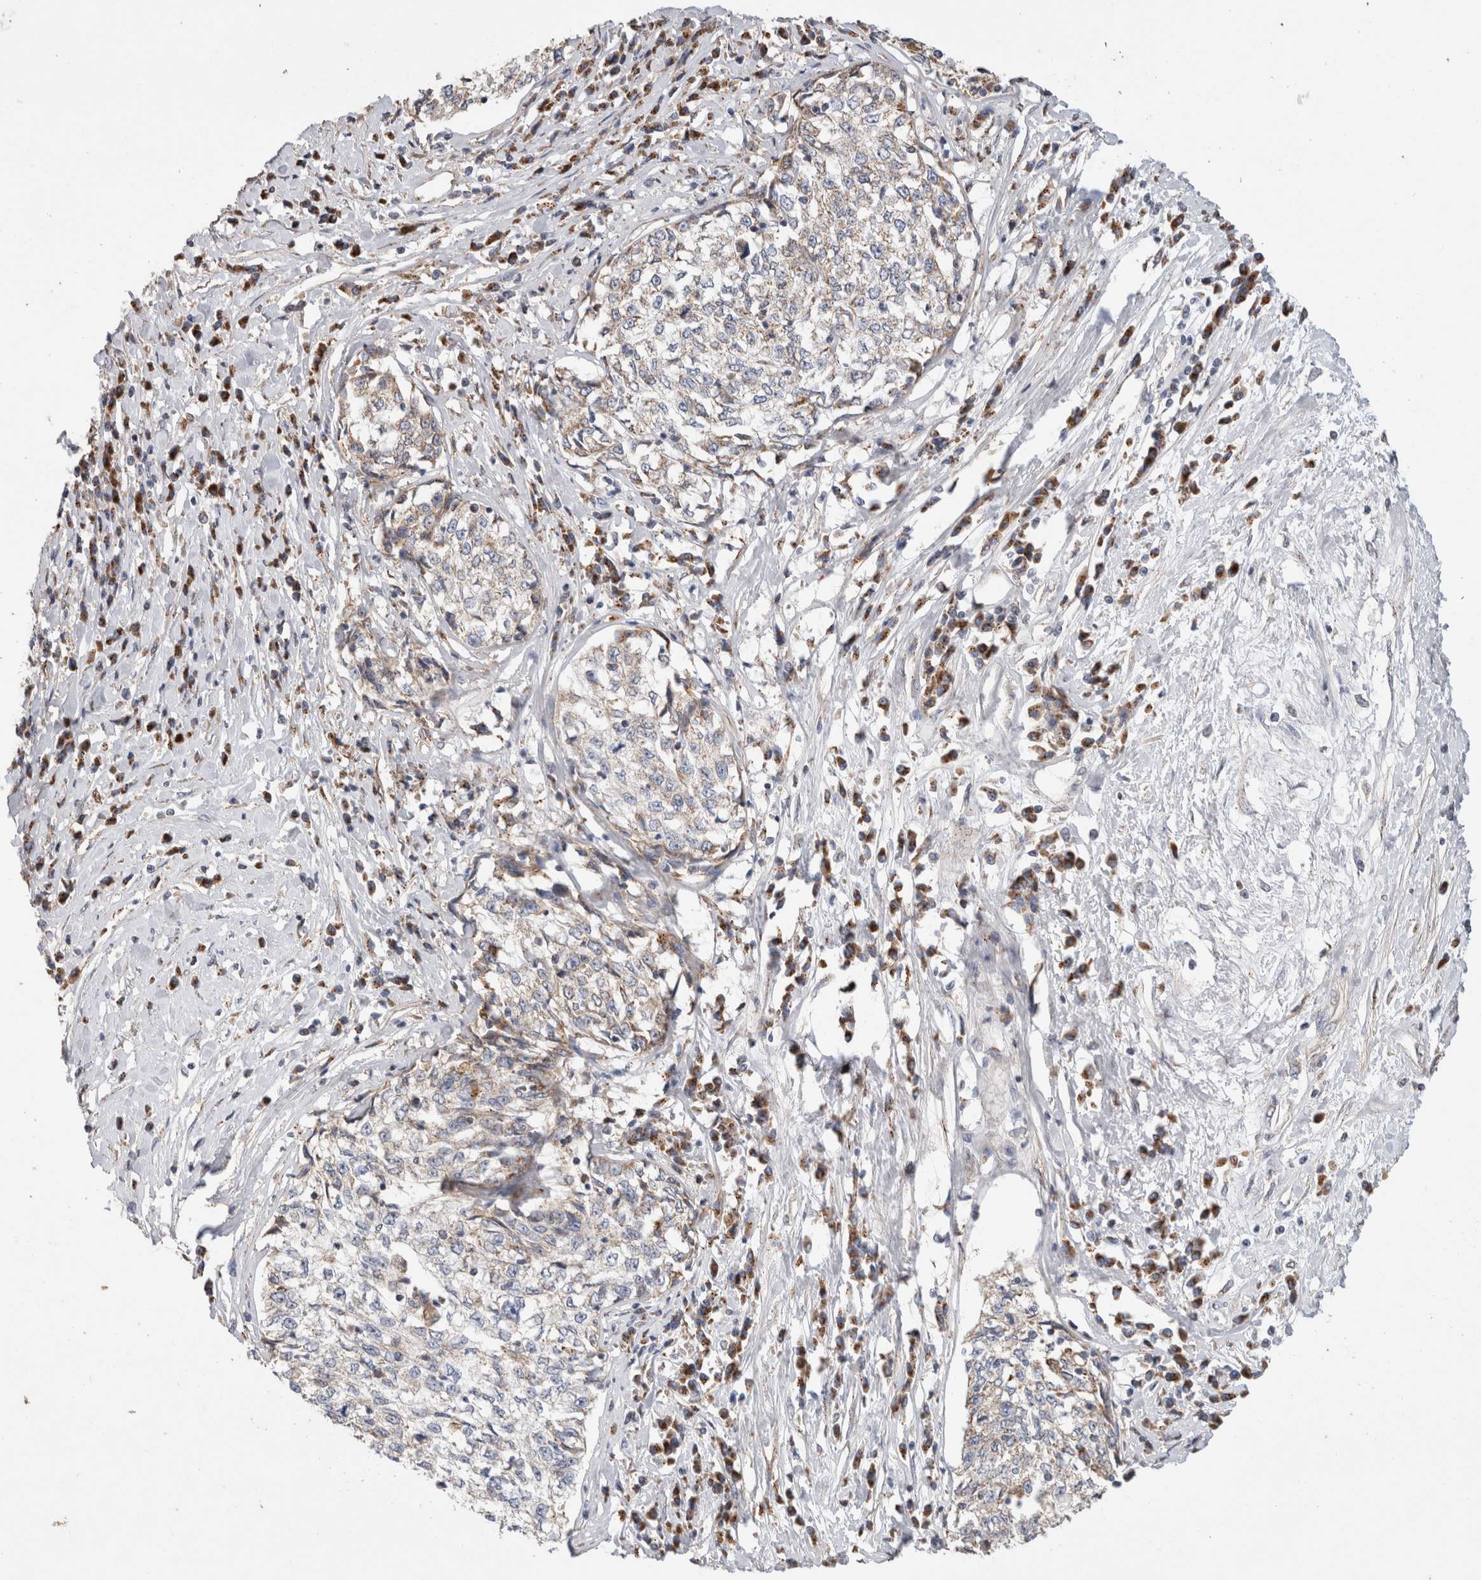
{"staining": {"intensity": "weak", "quantity": "25%-75%", "location": "cytoplasmic/membranous"}, "tissue": "cervical cancer", "cell_type": "Tumor cells", "image_type": "cancer", "snomed": [{"axis": "morphology", "description": "Squamous cell carcinoma, NOS"}, {"axis": "topography", "description": "Cervix"}], "caption": "The immunohistochemical stain highlights weak cytoplasmic/membranous staining in tumor cells of cervical squamous cell carcinoma tissue.", "gene": "IARS2", "patient": {"sex": "female", "age": 57}}